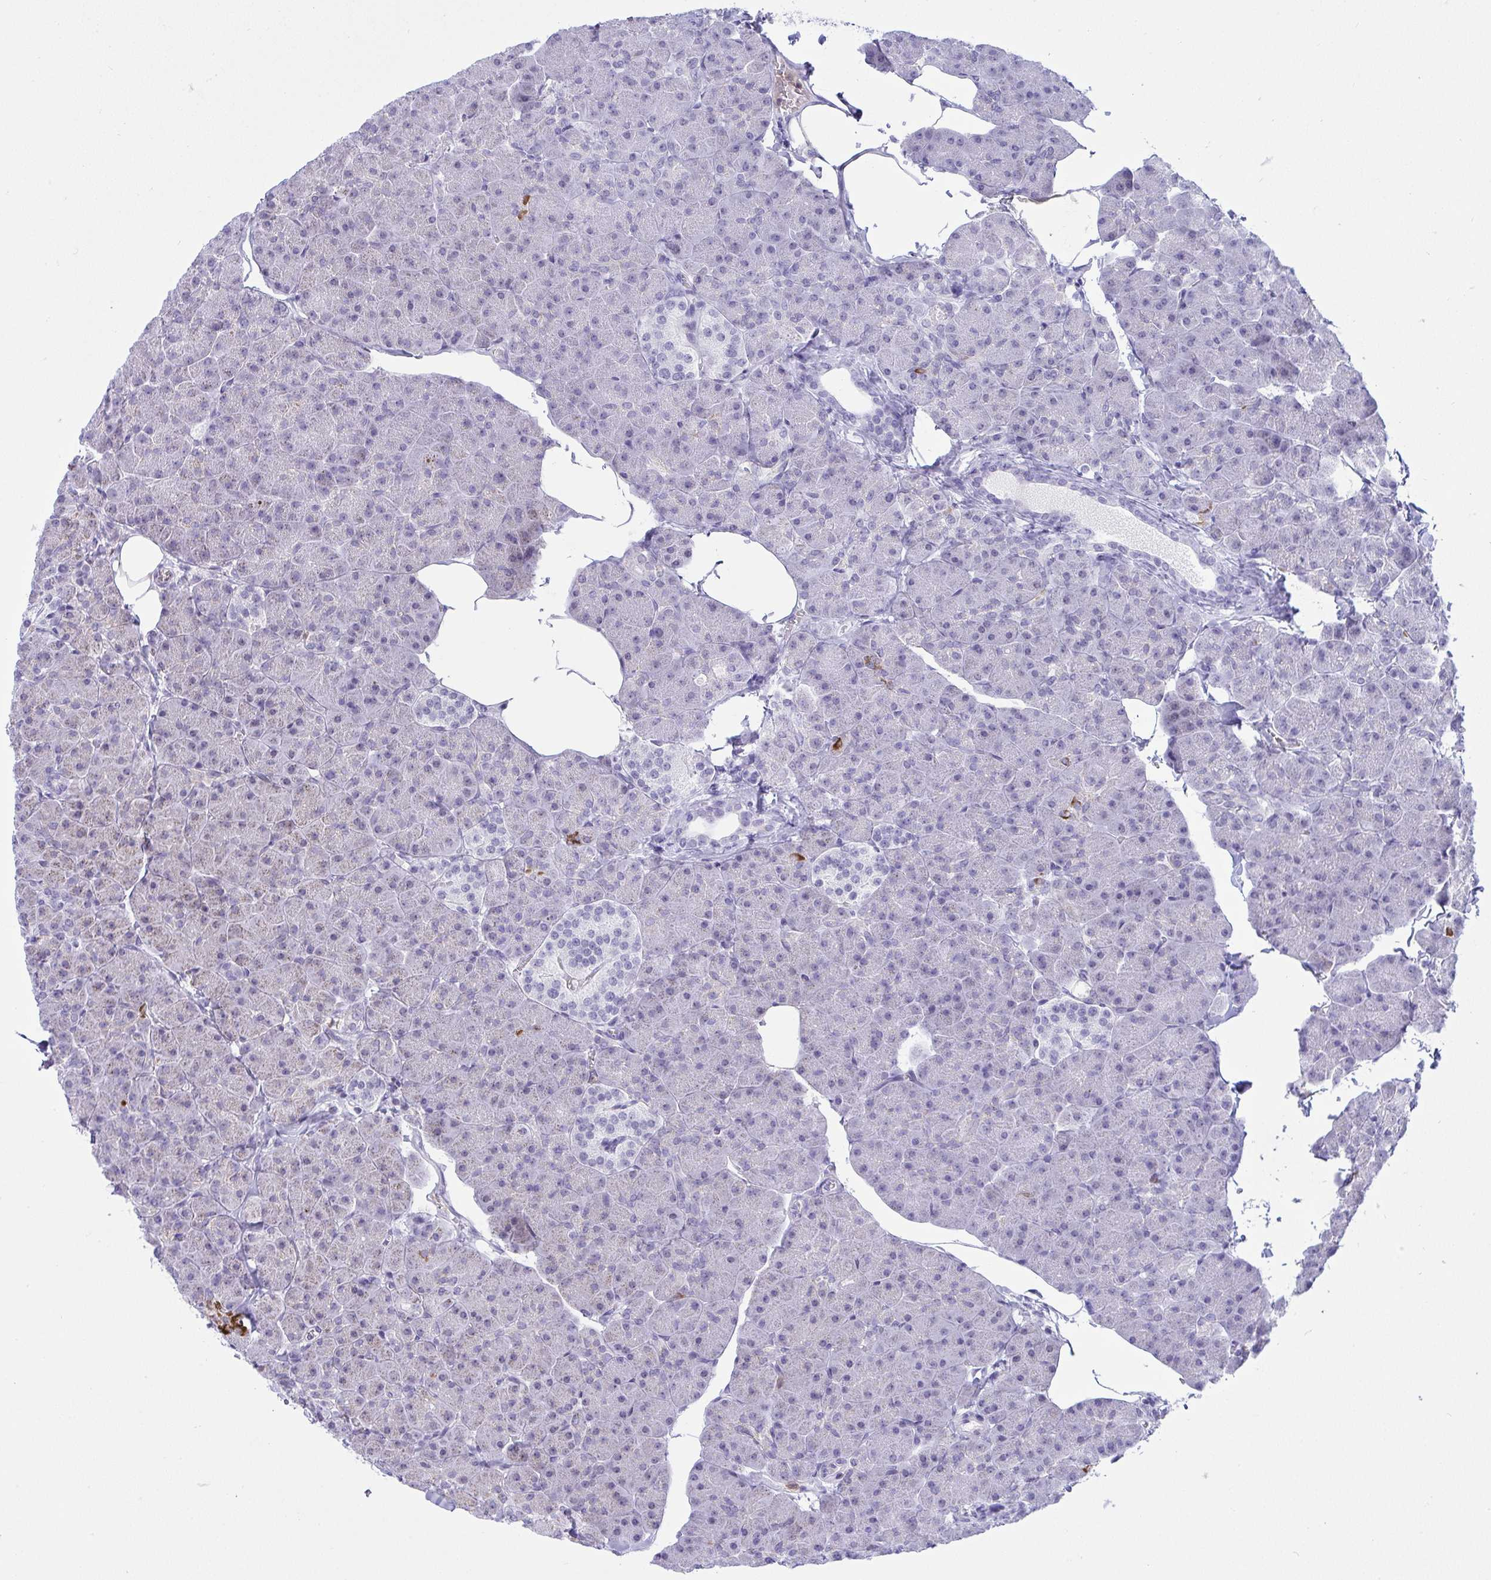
{"staining": {"intensity": "strong", "quantity": "<25%", "location": "cytoplasmic/membranous"}, "tissue": "pancreas", "cell_type": "Exocrine glandular cells", "image_type": "normal", "snomed": [{"axis": "morphology", "description": "Normal tissue, NOS"}, {"axis": "topography", "description": "Pancreas"}], "caption": "Exocrine glandular cells exhibit strong cytoplasmic/membranous positivity in approximately <25% of cells in benign pancreas.", "gene": "PLA2G12B", "patient": {"sex": "male", "age": 35}}